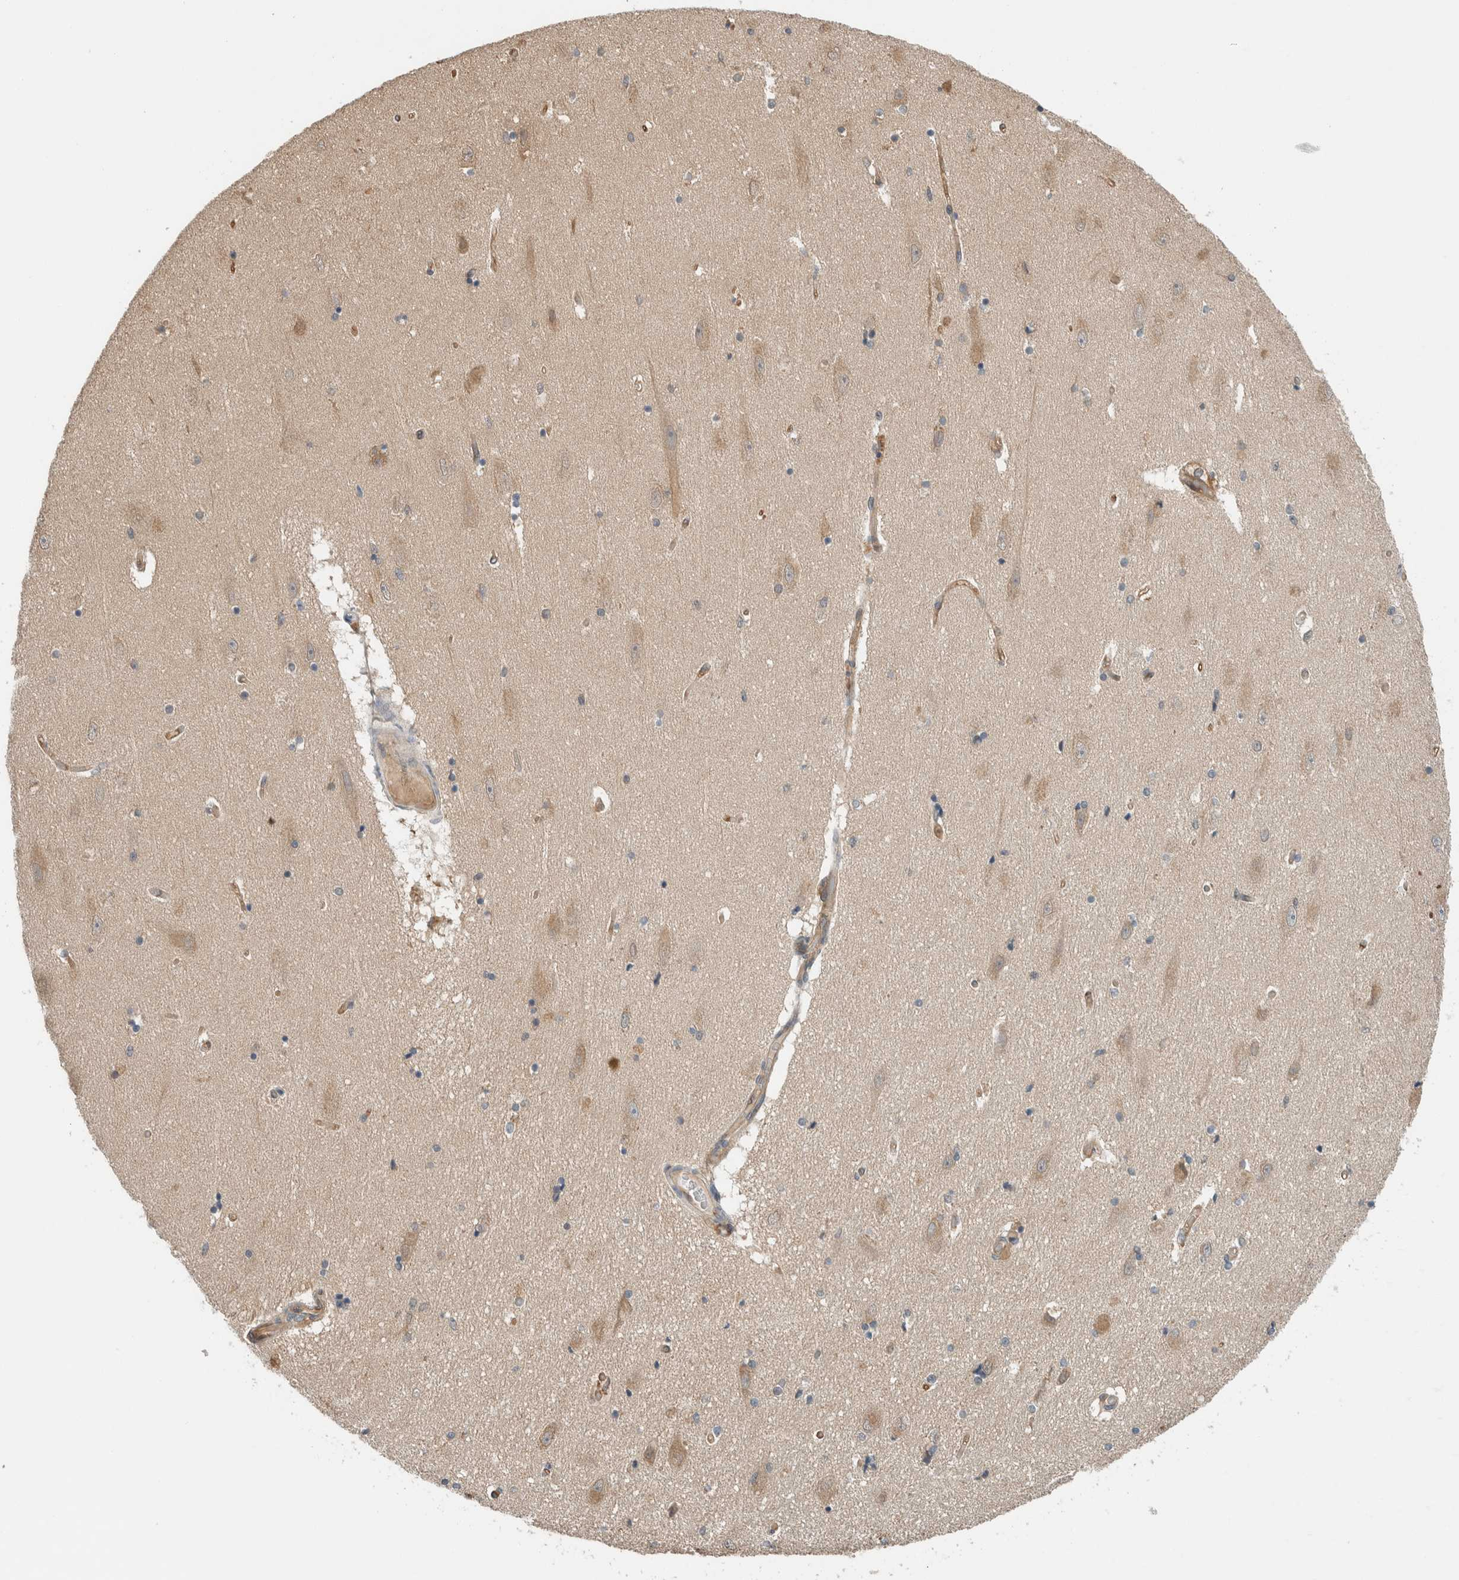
{"staining": {"intensity": "negative", "quantity": "none", "location": "none"}, "tissue": "hippocampus", "cell_type": "Glial cells", "image_type": "normal", "snomed": [{"axis": "morphology", "description": "Normal tissue, NOS"}, {"axis": "topography", "description": "Hippocampus"}], "caption": "A high-resolution image shows IHC staining of normal hippocampus, which demonstrates no significant staining in glial cells. (Stains: DAB (3,3'-diaminobenzidine) immunohistochemistry (IHC) with hematoxylin counter stain, Microscopy: brightfield microscopy at high magnification).", "gene": "PFDN4", "patient": {"sex": "female", "age": 54}}